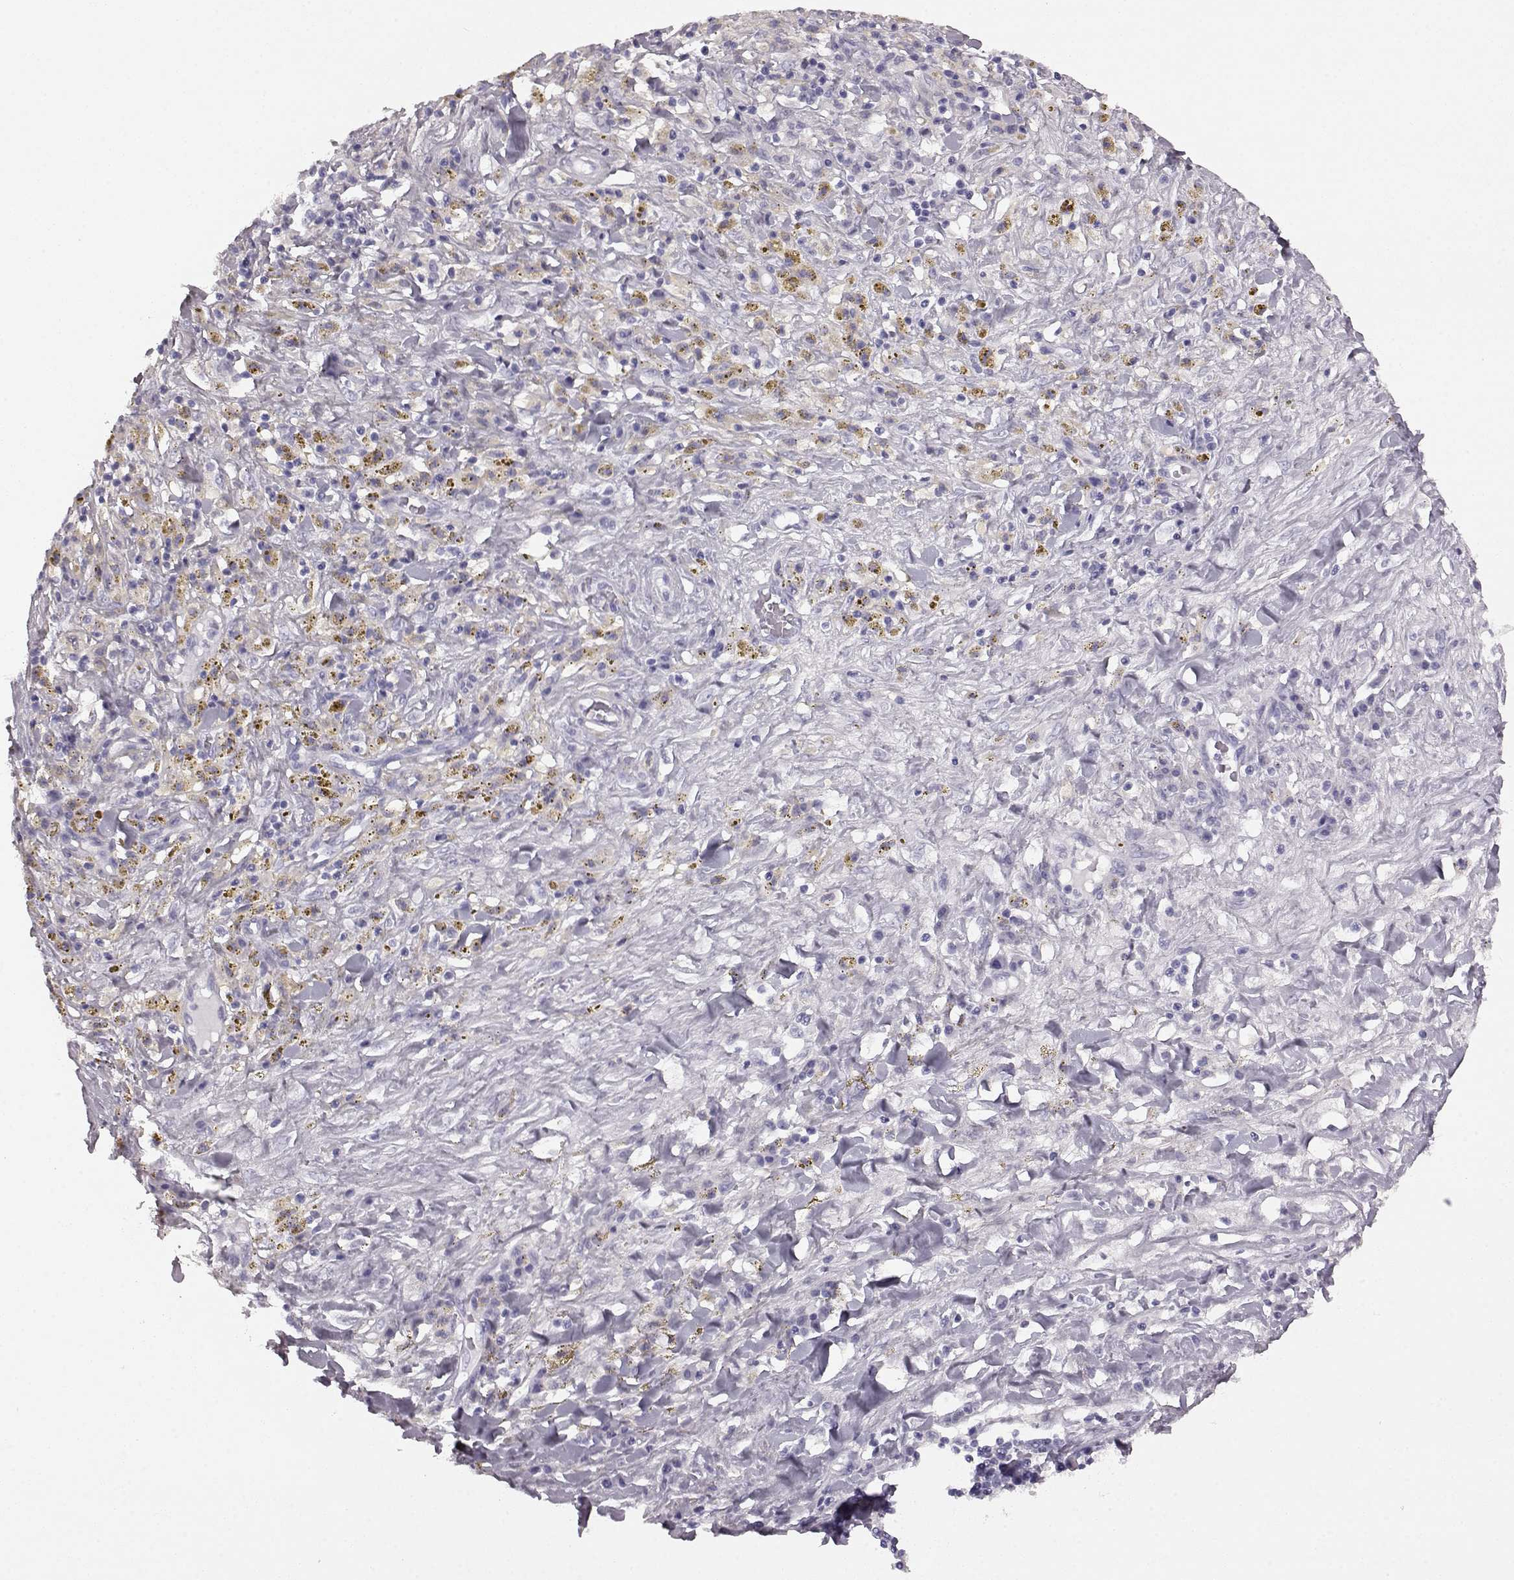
{"staining": {"intensity": "negative", "quantity": "none", "location": "none"}, "tissue": "melanoma", "cell_type": "Tumor cells", "image_type": "cancer", "snomed": [{"axis": "morphology", "description": "Malignant melanoma, NOS"}, {"axis": "topography", "description": "Skin"}], "caption": "This is an immunohistochemistry image of malignant melanoma. There is no staining in tumor cells.", "gene": "AIPL1", "patient": {"sex": "female", "age": 91}}